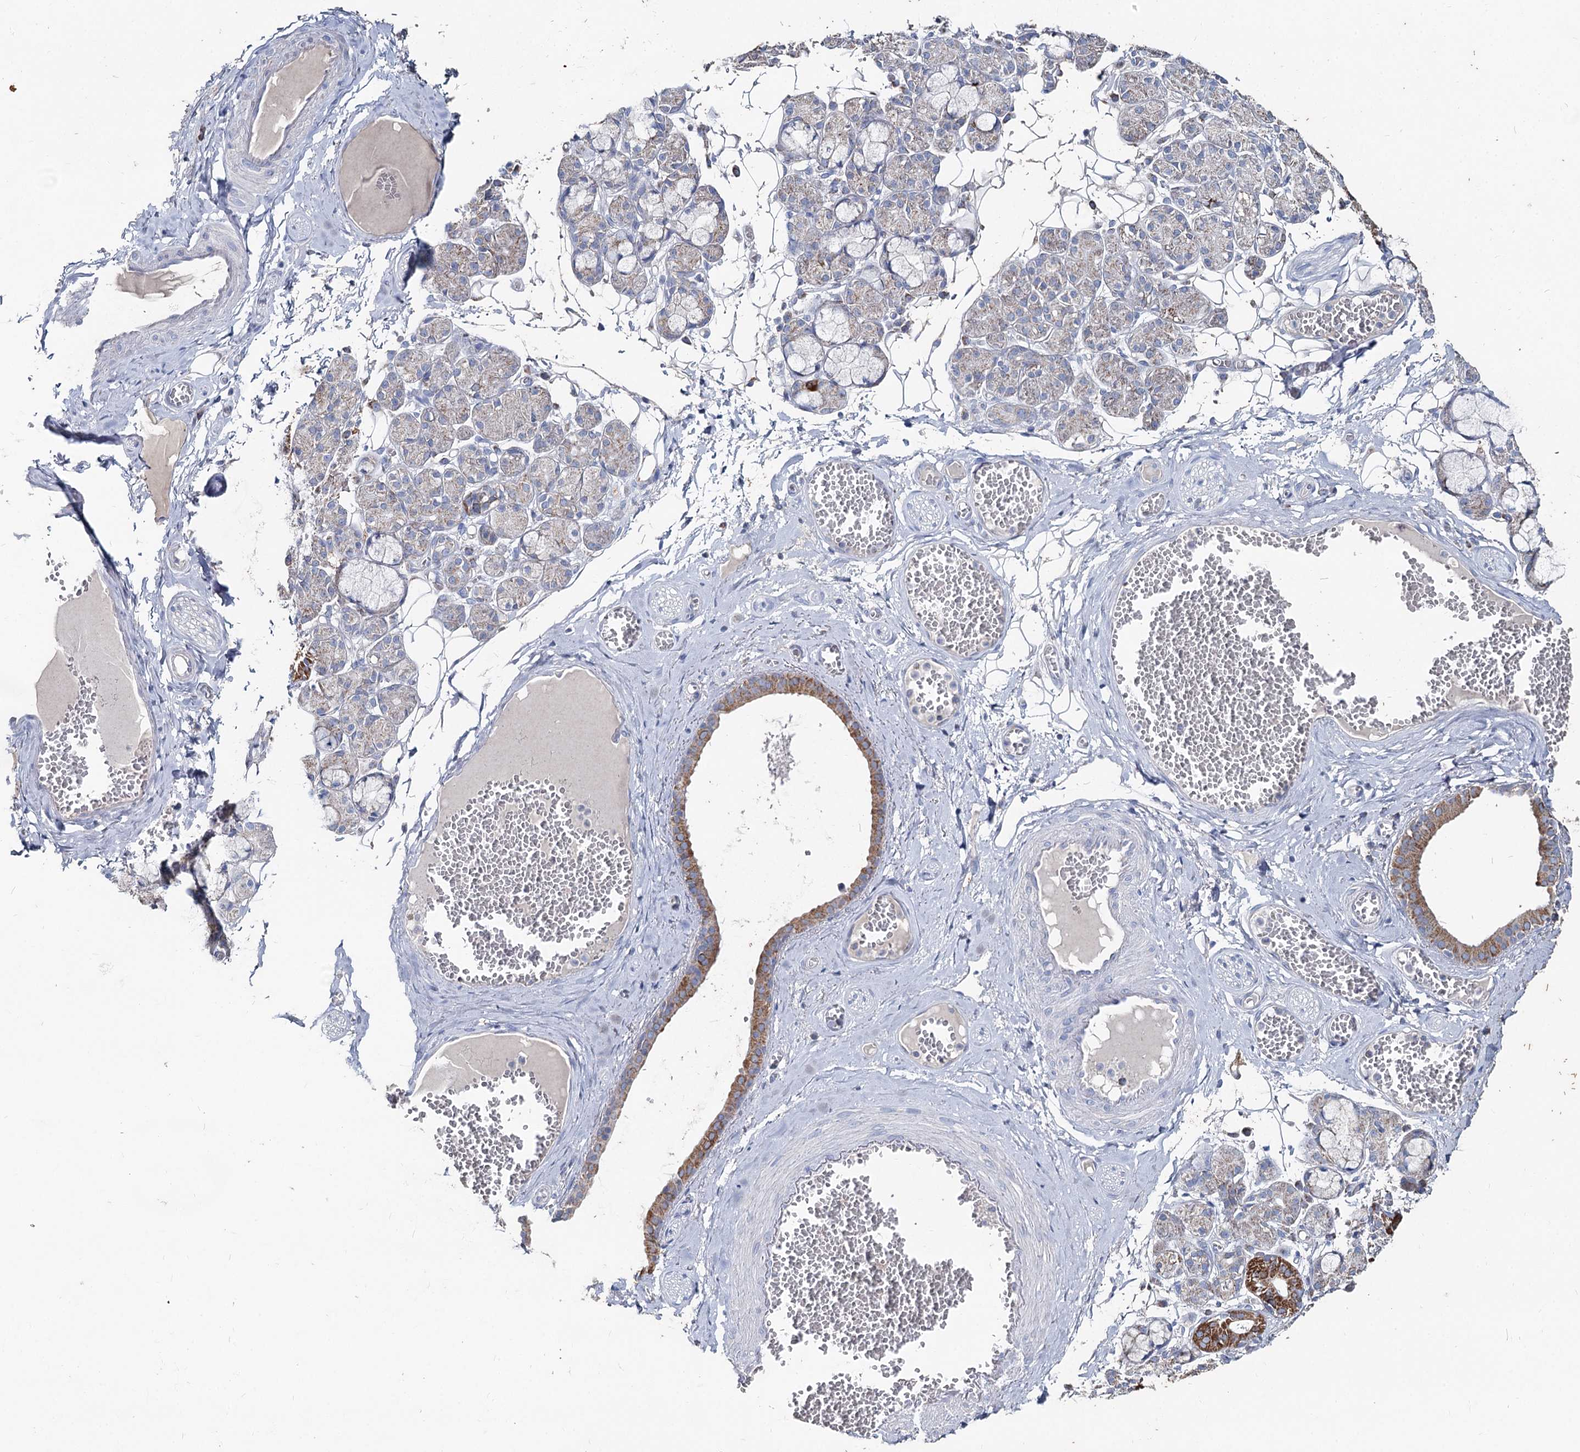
{"staining": {"intensity": "moderate", "quantity": "<25%", "location": "cytoplasmic/membranous"}, "tissue": "salivary gland", "cell_type": "Glandular cells", "image_type": "normal", "snomed": [{"axis": "morphology", "description": "Normal tissue, NOS"}, {"axis": "topography", "description": "Salivary gland"}], "caption": "Protein analysis of unremarkable salivary gland shows moderate cytoplasmic/membranous expression in about <25% of glandular cells. (DAB (3,3'-diaminobenzidine) IHC, brown staining for protein, blue staining for nuclei).", "gene": "MCCC2", "patient": {"sex": "male", "age": 63}}